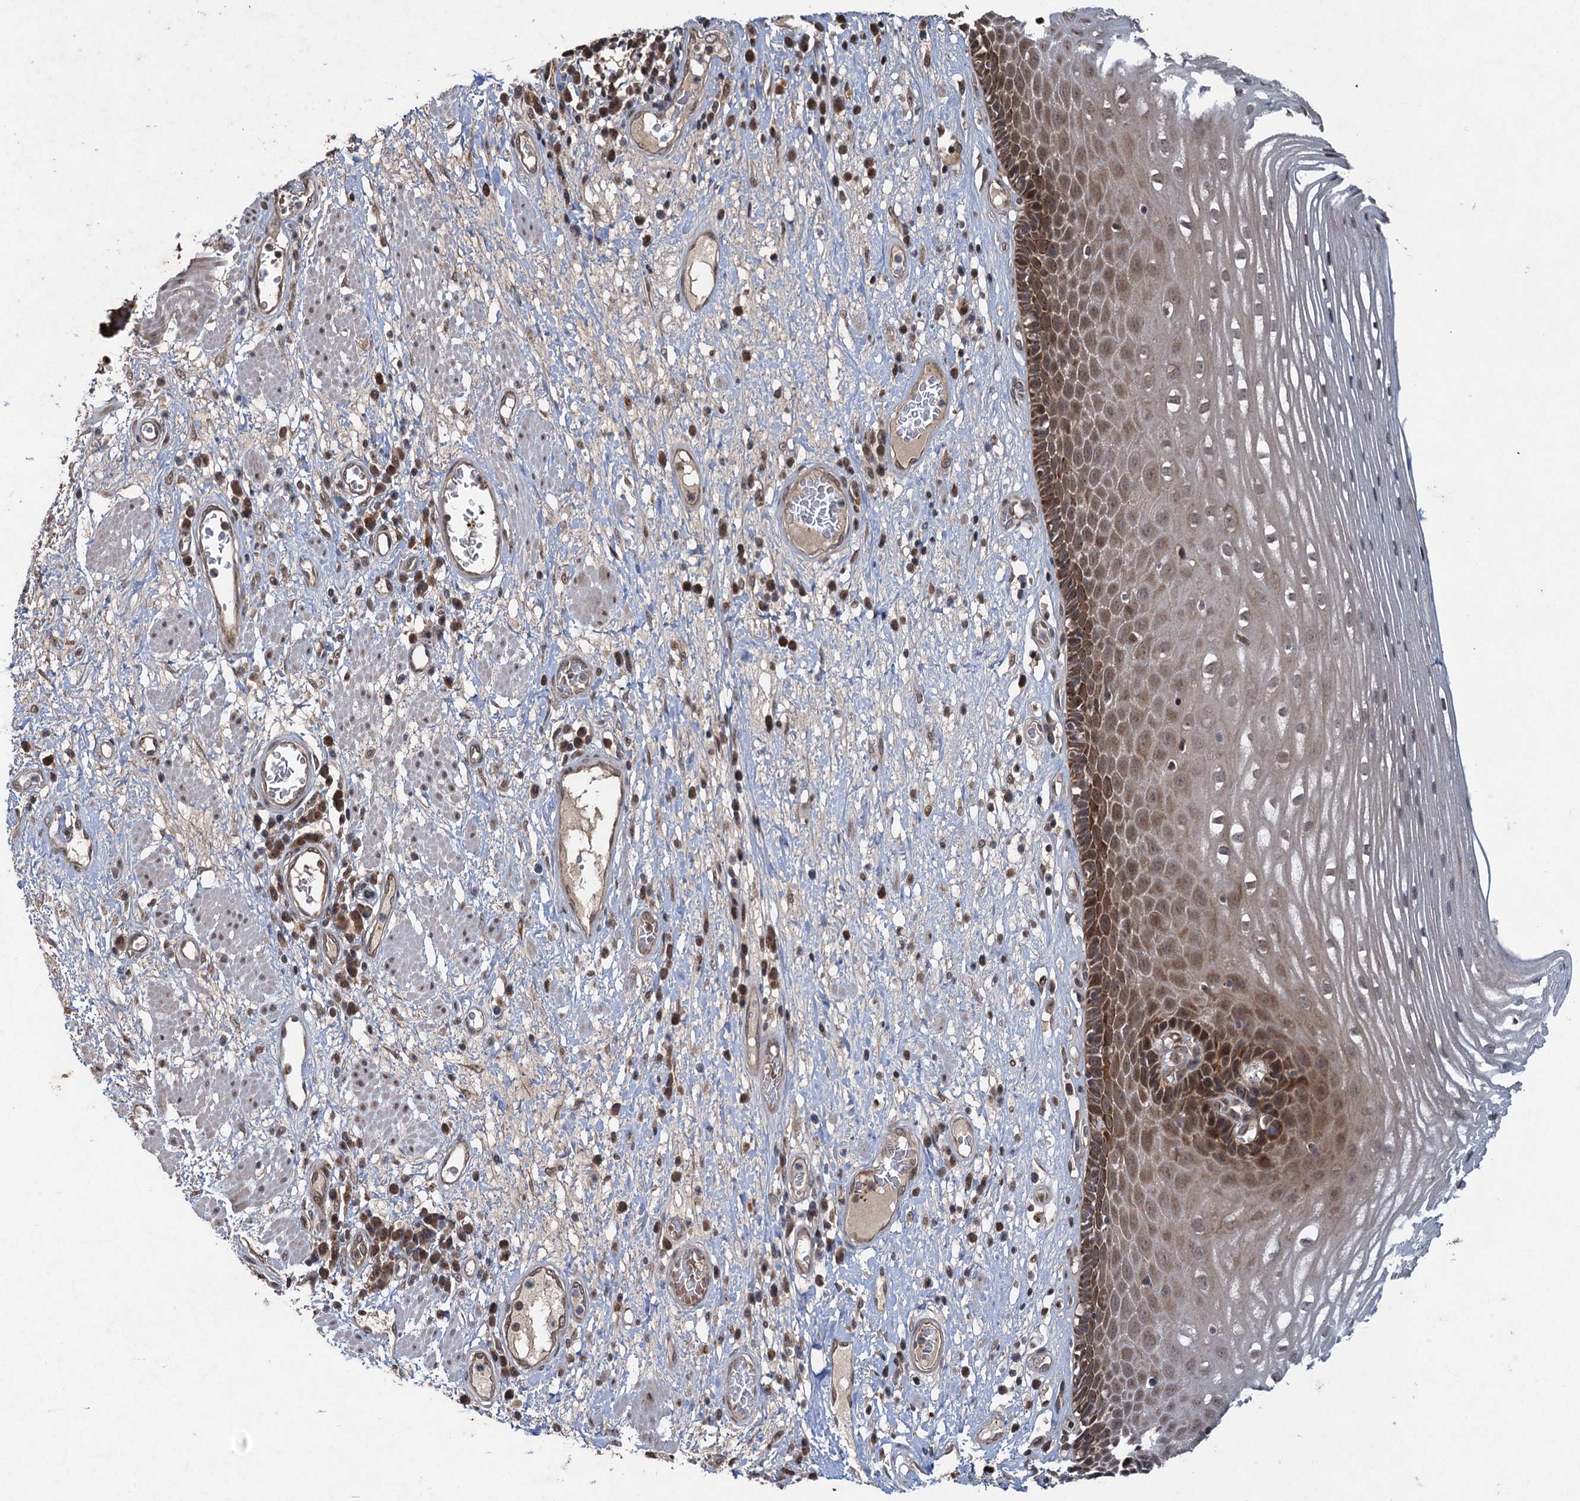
{"staining": {"intensity": "moderate", "quantity": ">75%", "location": "cytoplasmic/membranous"}, "tissue": "esophagus", "cell_type": "Squamous epithelial cells", "image_type": "normal", "snomed": [{"axis": "morphology", "description": "Normal tissue, NOS"}, {"axis": "morphology", "description": "Adenocarcinoma, NOS"}, {"axis": "topography", "description": "Esophagus"}], "caption": "Immunohistochemistry (DAB) staining of unremarkable human esophagus shows moderate cytoplasmic/membranous protein staining in about >75% of squamous epithelial cells.", "gene": "REP15", "patient": {"sex": "male", "age": 62}}